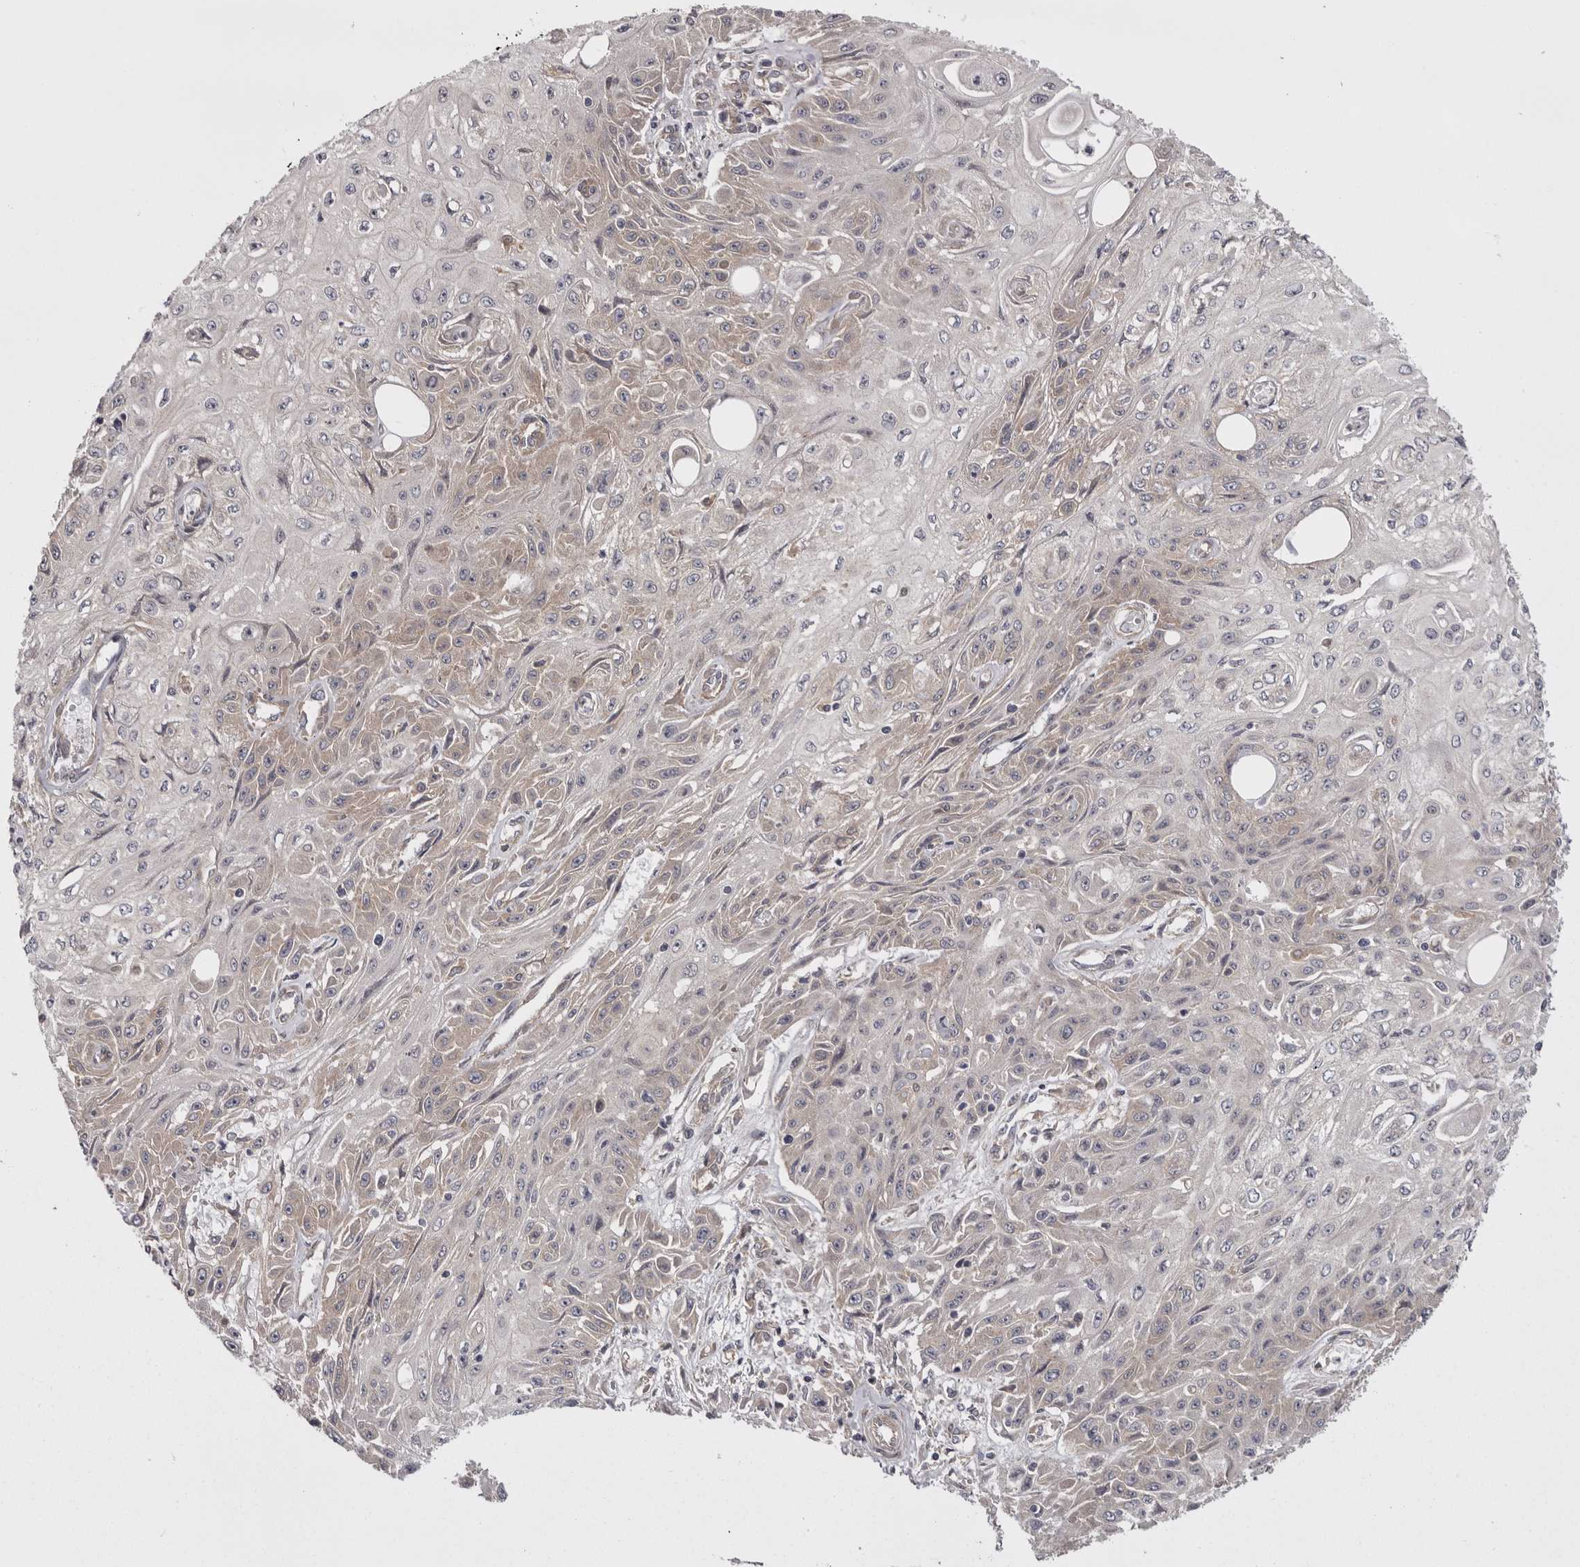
{"staining": {"intensity": "weak", "quantity": "<25%", "location": "cytoplasmic/membranous"}, "tissue": "skin cancer", "cell_type": "Tumor cells", "image_type": "cancer", "snomed": [{"axis": "morphology", "description": "Squamous cell carcinoma, NOS"}, {"axis": "morphology", "description": "Squamous cell carcinoma, metastatic, NOS"}, {"axis": "topography", "description": "Skin"}, {"axis": "topography", "description": "Lymph node"}], "caption": "Skin metastatic squamous cell carcinoma was stained to show a protein in brown. There is no significant staining in tumor cells. Nuclei are stained in blue.", "gene": "OSBPL9", "patient": {"sex": "male", "age": 75}}